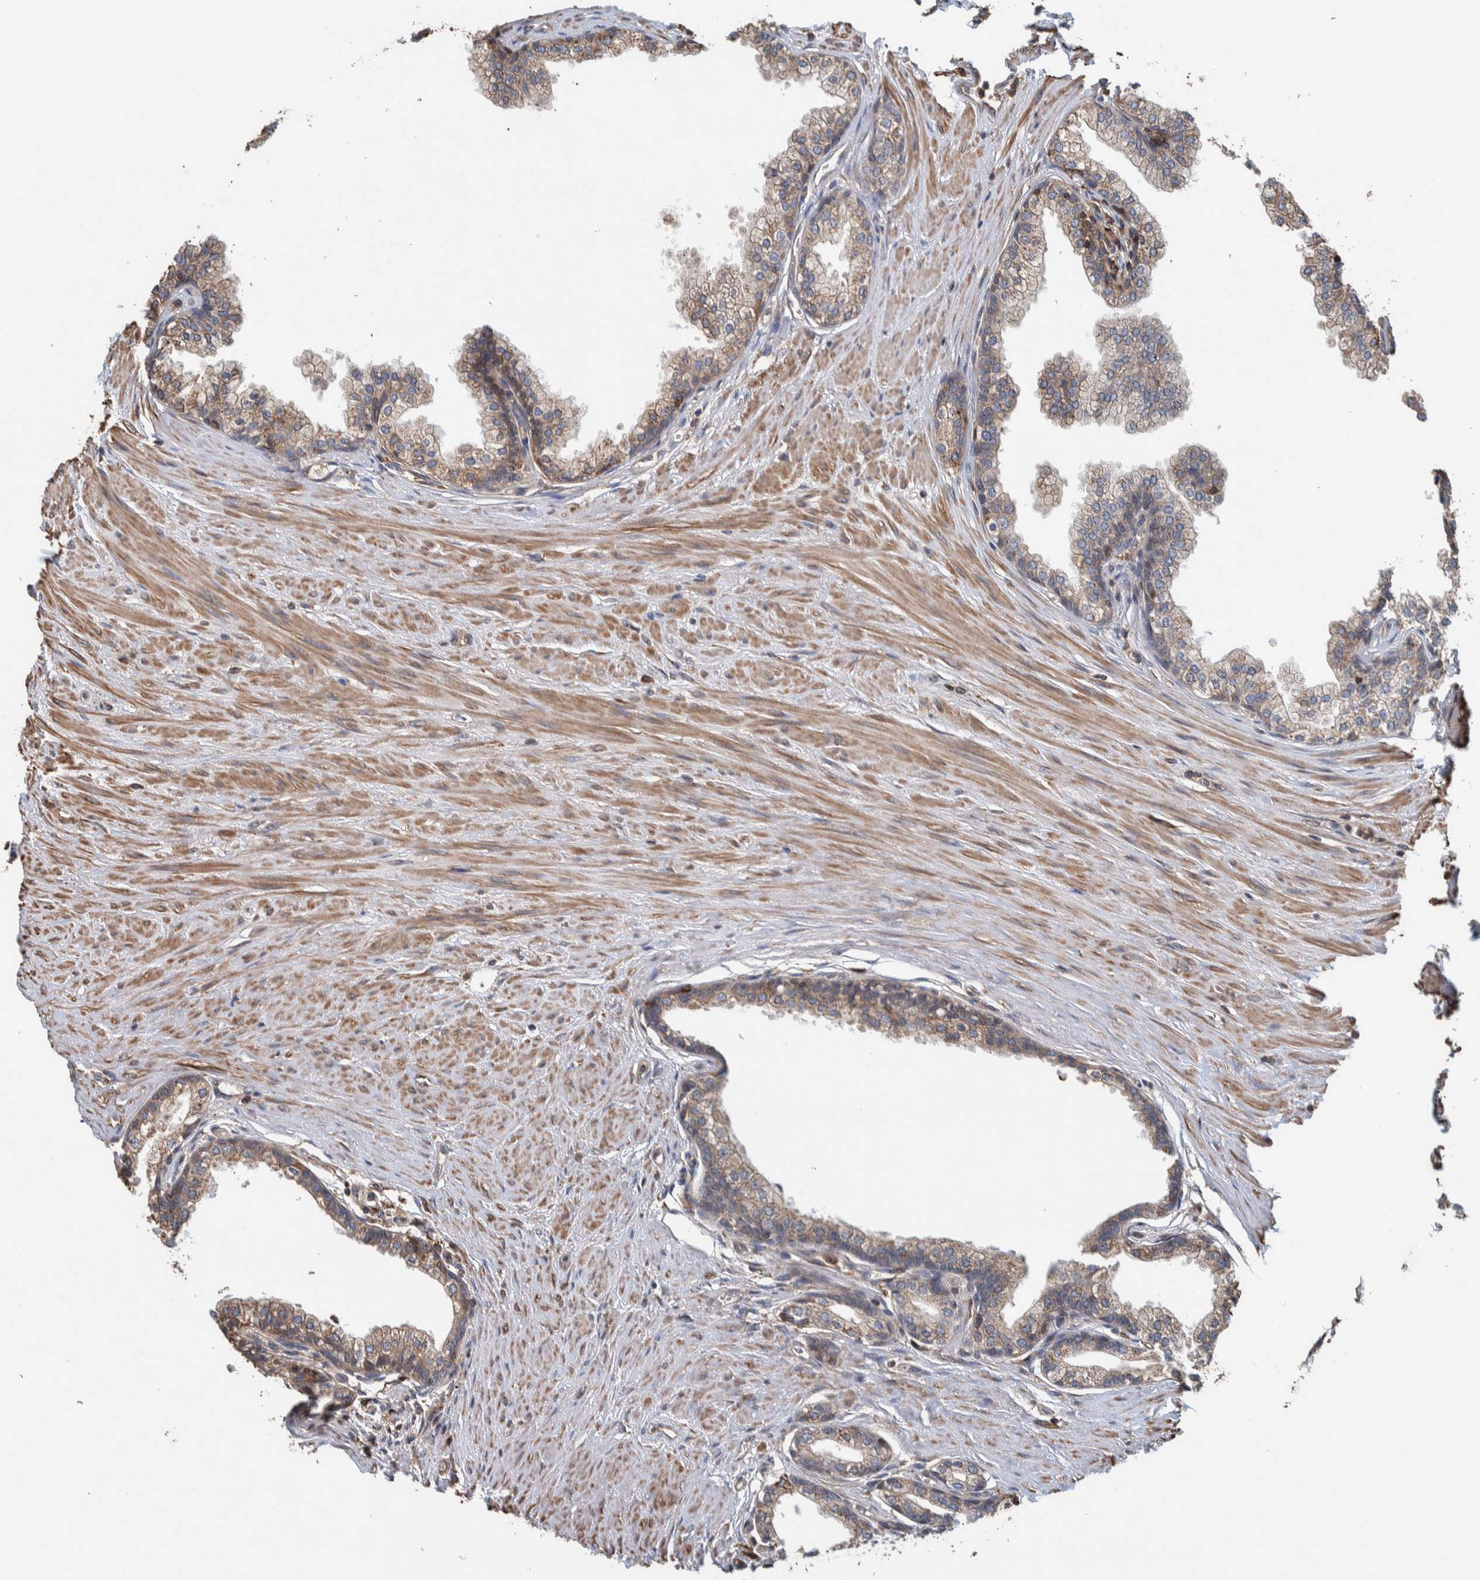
{"staining": {"intensity": "moderate", "quantity": ">75%", "location": "cytoplasmic/membranous"}, "tissue": "prostate", "cell_type": "Glandular cells", "image_type": "normal", "snomed": [{"axis": "morphology", "description": "Normal tissue, NOS"}, {"axis": "morphology", "description": "Urothelial carcinoma, Low grade"}, {"axis": "topography", "description": "Urinary bladder"}, {"axis": "topography", "description": "Prostate"}], "caption": "Approximately >75% of glandular cells in benign prostate demonstrate moderate cytoplasmic/membranous protein positivity as visualized by brown immunohistochemical staining.", "gene": "PLA2G3", "patient": {"sex": "male", "age": 60}}